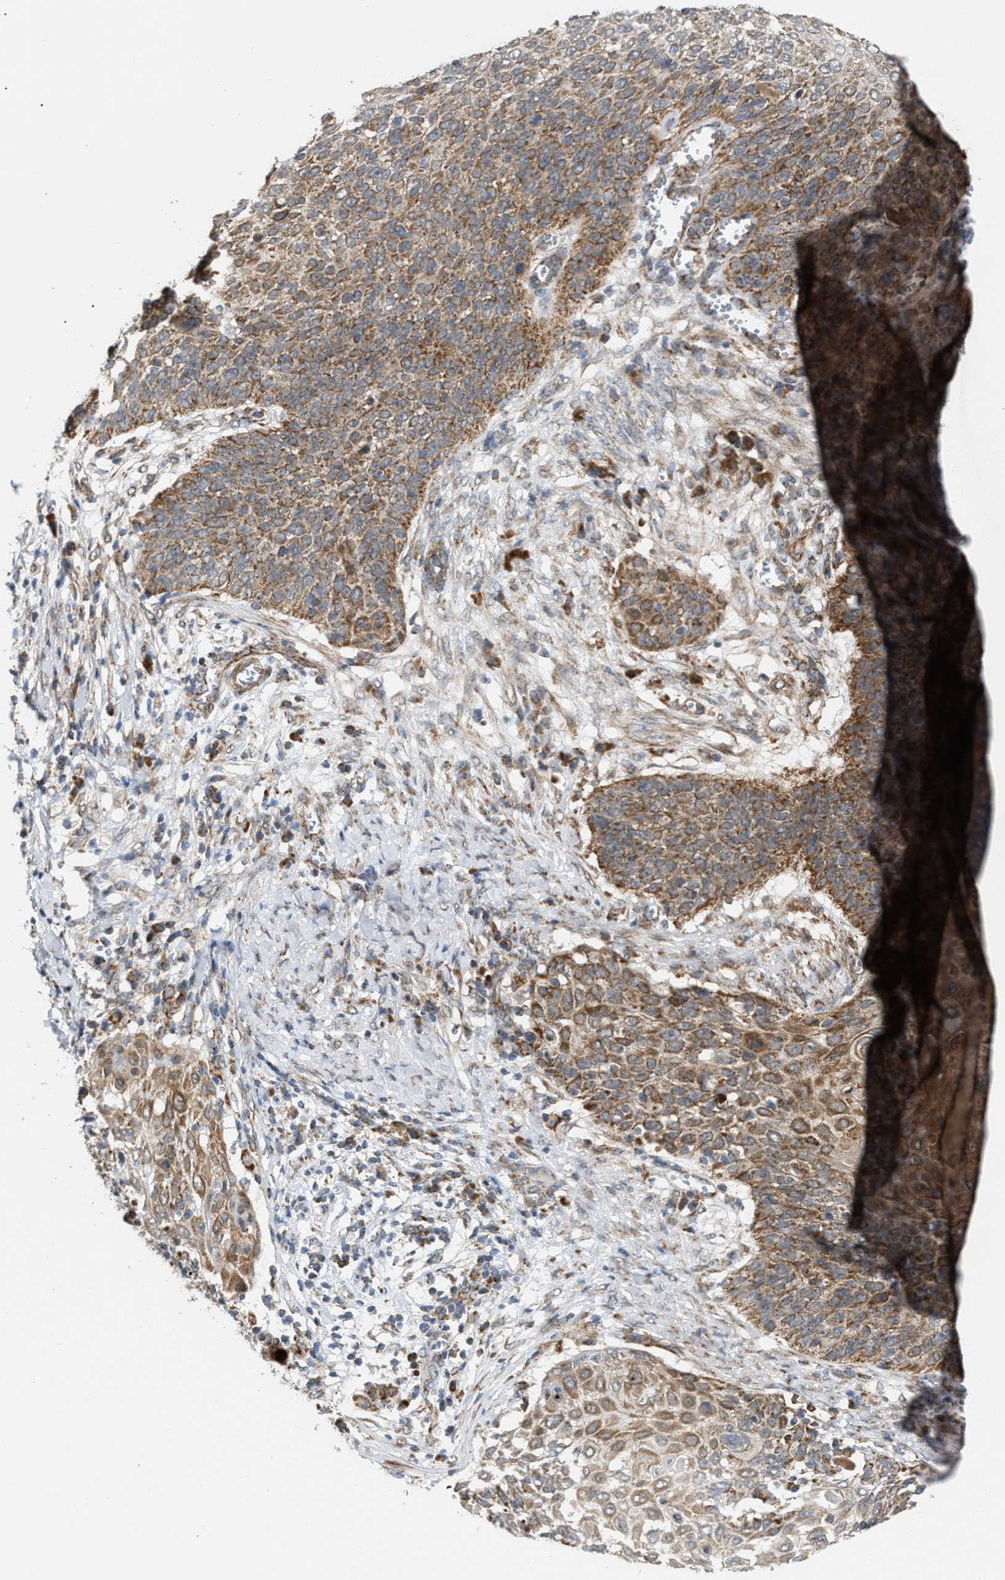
{"staining": {"intensity": "moderate", "quantity": ">75%", "location": "cytoplasmic/membranous"}, "tissue": "cervical cancer", "cell_type": "Tumor cells", "image_type": "cancer", "snomed": [{"axis": "morphology", "description": "Squamous cell carcinoma, NOS"}, {"axis": "topography", "description": "Cervix"}], "caption": "Tumor cells exhibit medium levels of moderate cytoplasmic/membranous expression in approximately >75% of cells in human cervical cancer.", "gene": "TACO1", "patient": {"sex": "female", "age": 39}}